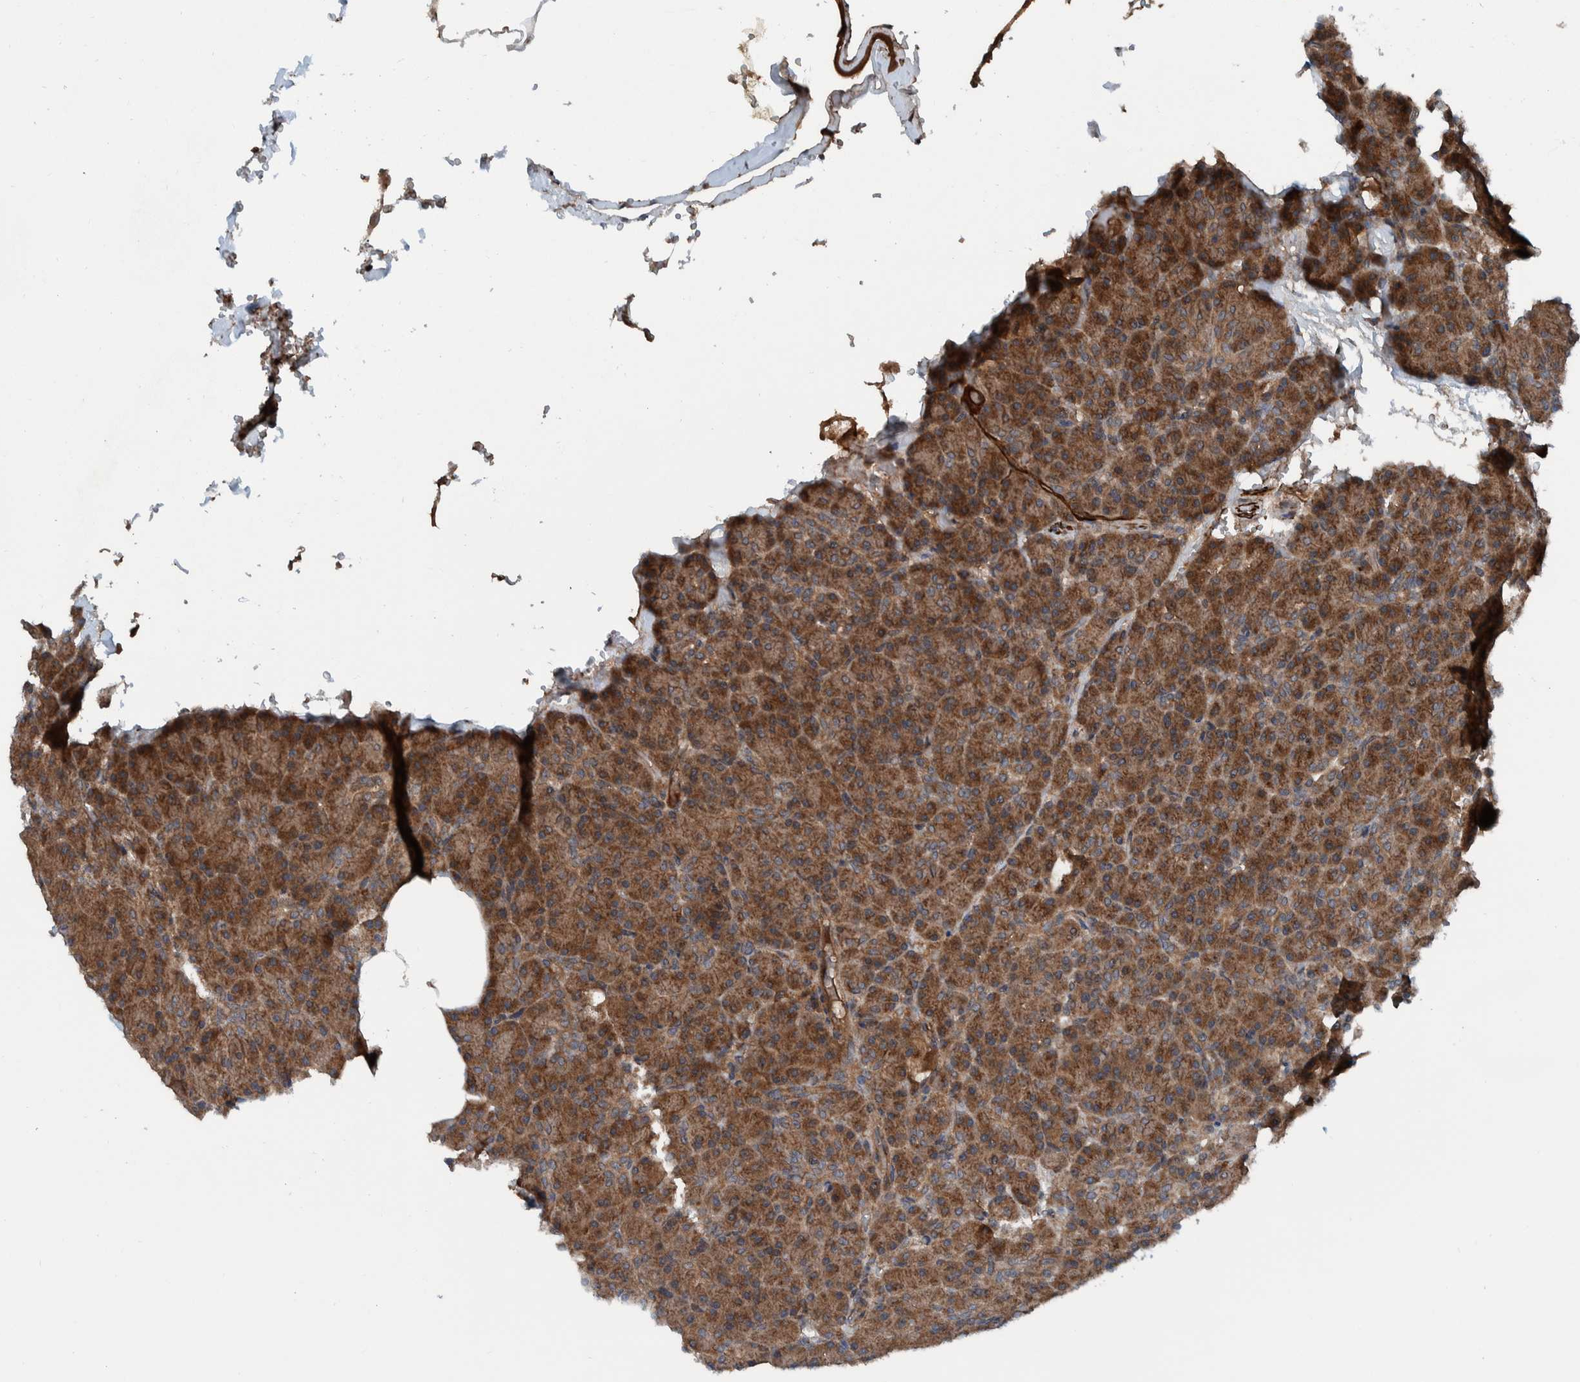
{"staining": {"intensity": "strong", "quantity": ">75%", "location": "cytoplasmic/membranous"}, "tissue": "pancreas", "cell_type": "Exocrine glandular cells", "image_type": "normal", "snomed": [{"axis": "morphology", "description": "Normal tissue, NOS"}, {"axis": "topography", "description": "Pancreas"}], "caption": "This image shows immunohistochemistry (IHC) staining of benign human pancreas, with high strong cytoplasmic/membranous expression in about >75% of exocrine glandular cells.", "gene": "CUEDC1", "patient": {"sex": "female", "age": 43}}